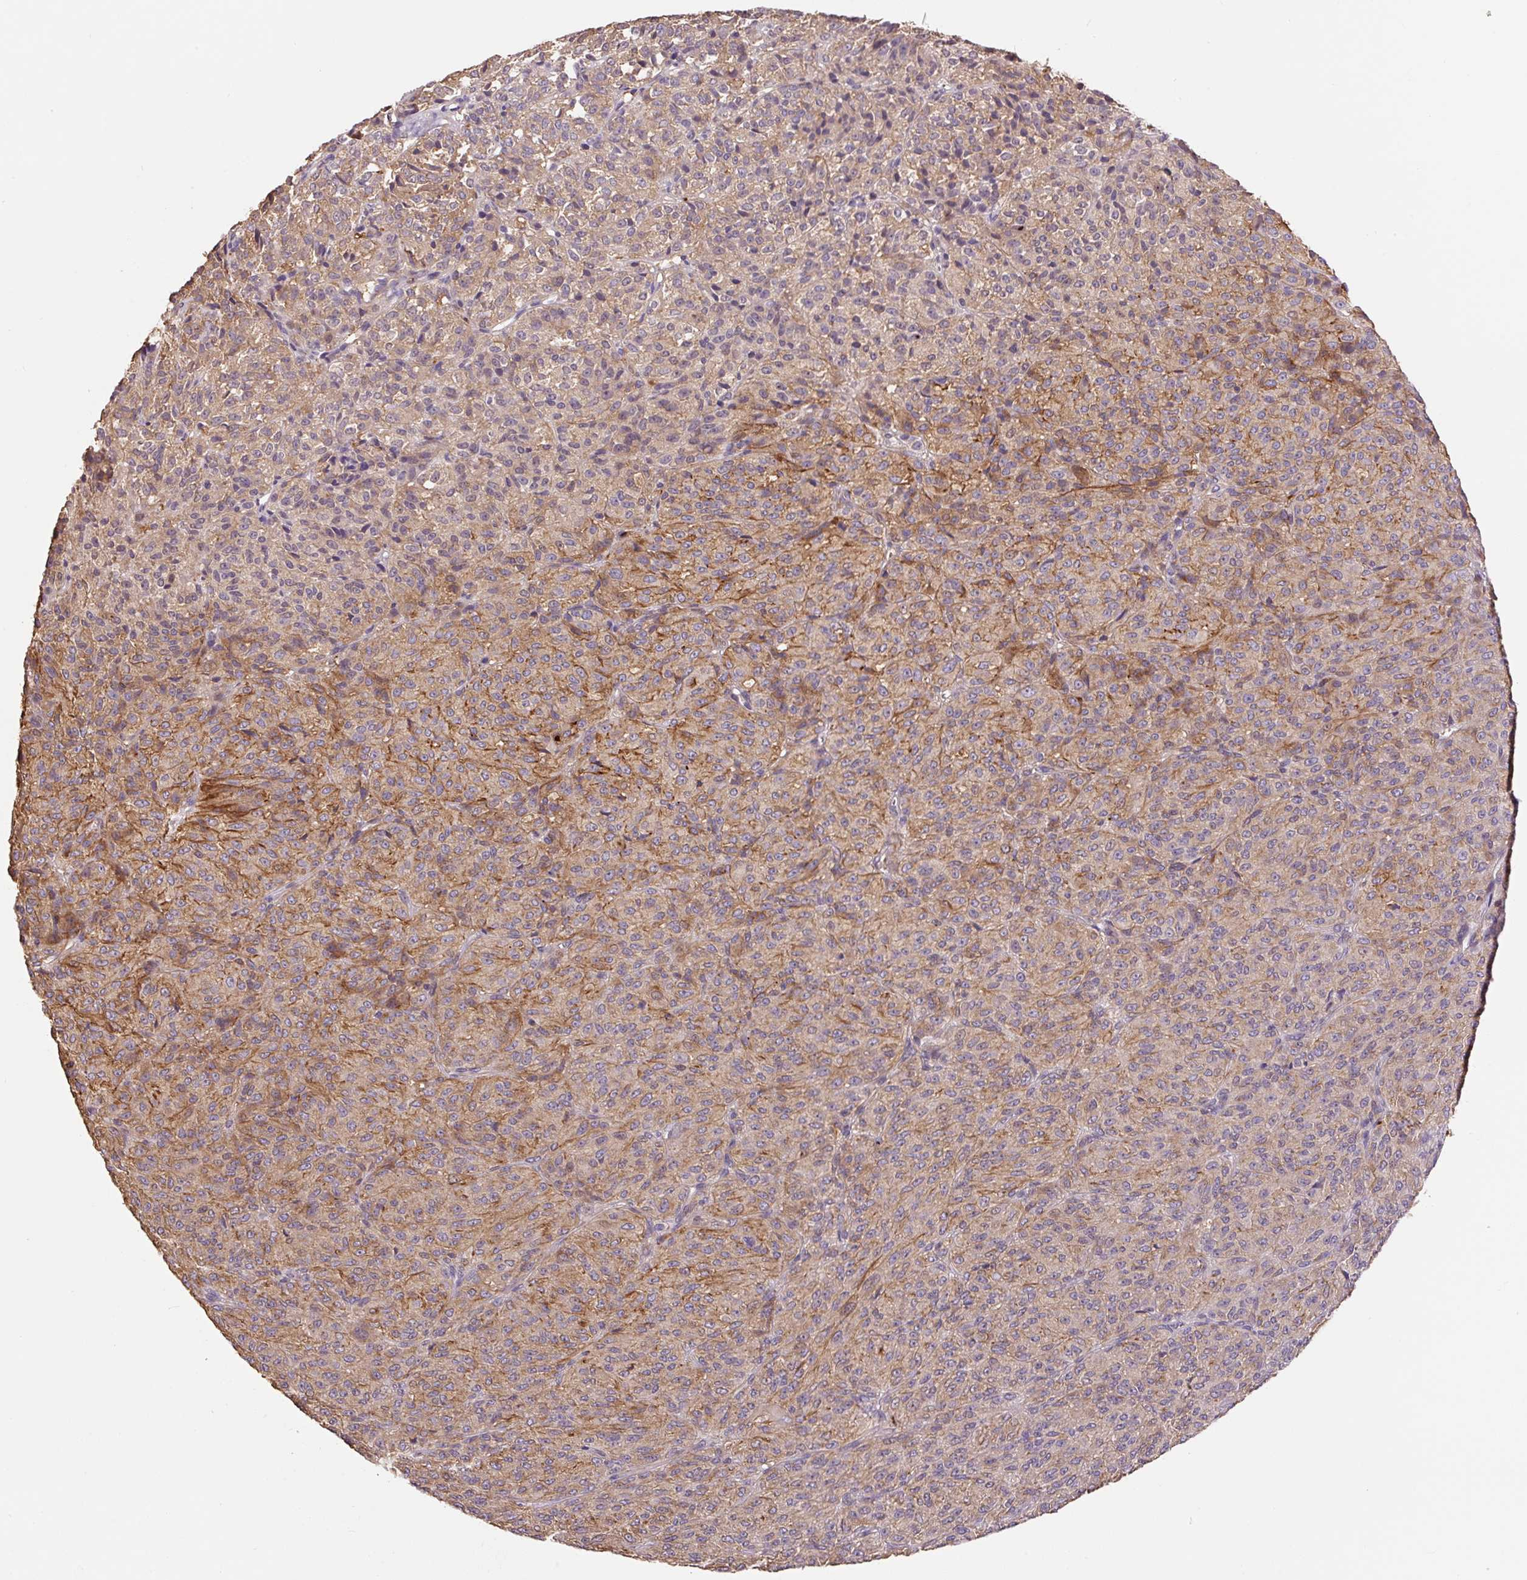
{"staining": {"intensity": "moderate", "quantity": "25%-75%", "location": "cytoplasmic/membranous"}, "tissue": "melanoma", "cell_type": "Tumor cells", "image_type": "cancer", "snomed": [{"axis": "morphology", "description": "Malignant melanoma, Metastatic site"}, {"axis": "topography", "description": "Brain"}], "caption": "Brown immunohistochemical staining in malignant melanoma (metastatic site) shows moderate cytoplasmic/membranous staining in about 25%-75% of tumor cells.", "gene": "COX8A", "patient": {"sex": "female", "age": 56}}